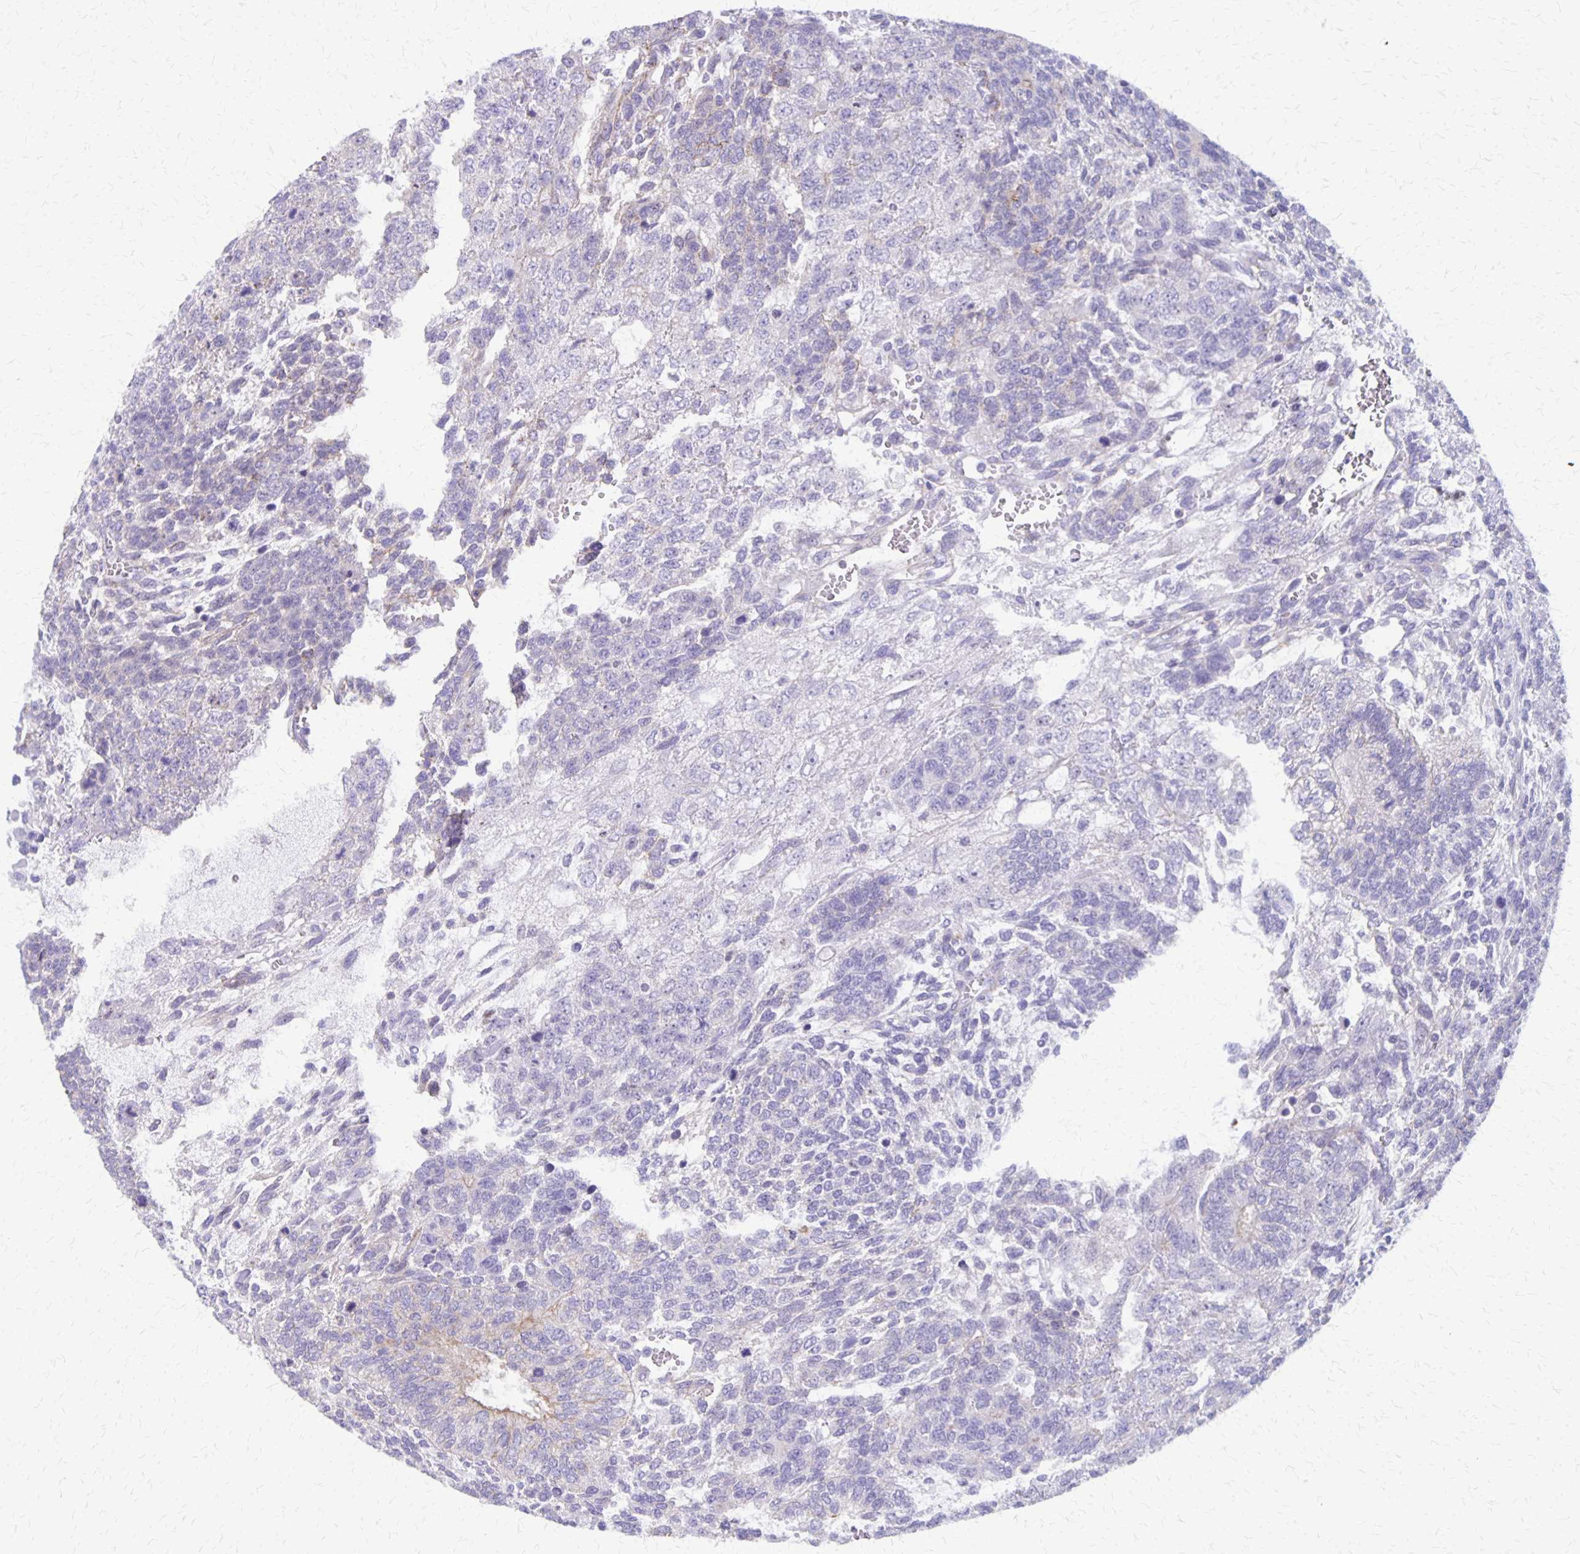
{"staining": {"intensity": "negative", "quantity": "none", "location": "none"}, "tissue": "testis cancer", "cell_type": "Tumor cells", "image_type": "cancer", "snomed": [{"axis": "morphology", "description": "Normal tissue, NOS"}, {"axis": "morphology", "description": "Carcinoma, Embryonal, NOS"}, {"axis": "topography", "description": "Testis"}, {"axis": "topography", "description": "Epididymis"}], "caption": "The histopathology image shows no significant staining in tumor cells of testis embryonal carcinoma.", "gene": "SEPTIN5", "patient": {"sex": "male", "age": 23}}